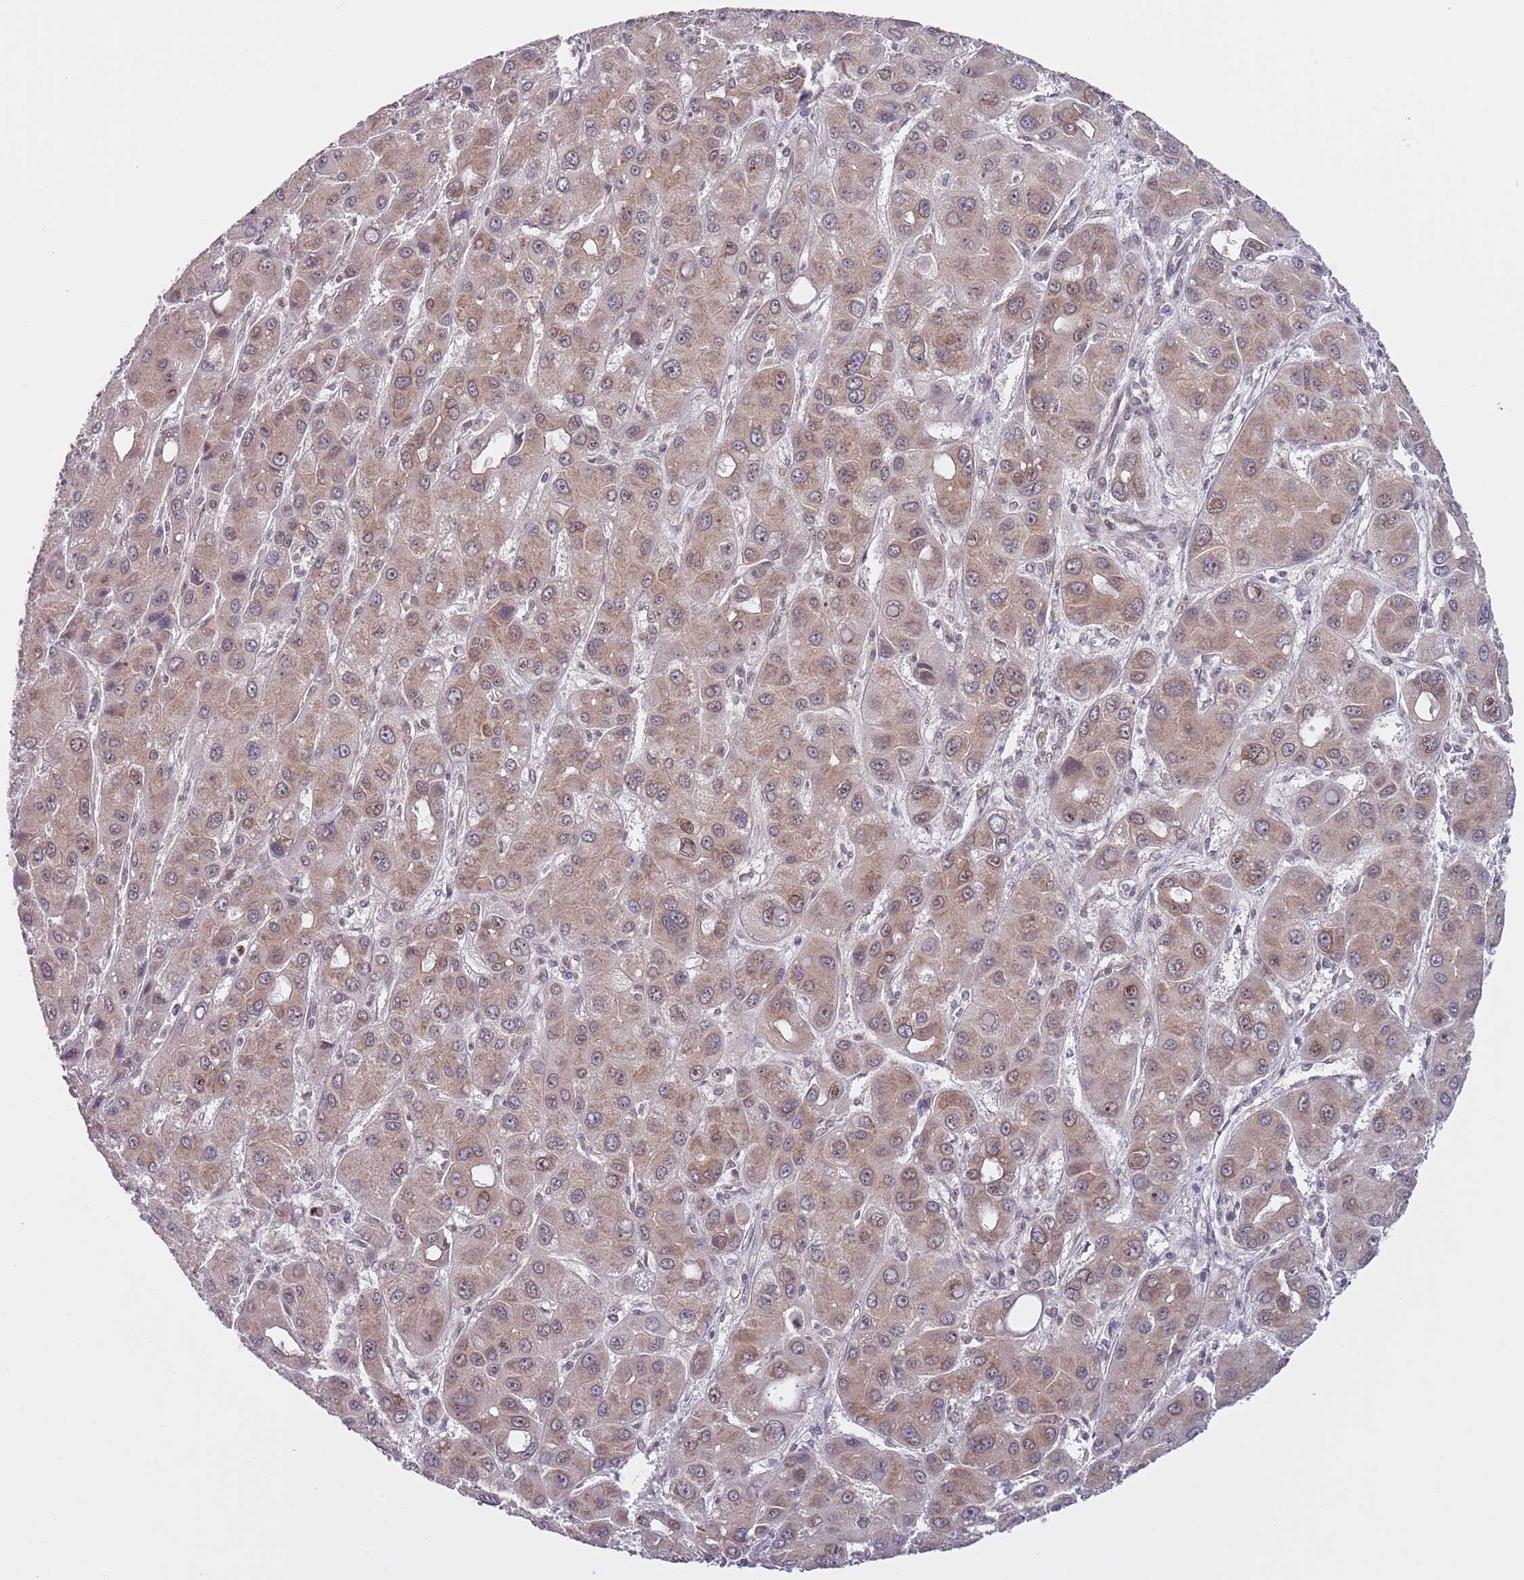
{"staining": {"intensity": "moderate", "quantity": "25%-75%", "location": "cytoplasmic/membranous,nuclear"}, "tissue": "liver cancer", "cell_type": "Tumor cells", "image_type": "cancer", "snomed": [{"axis": "morphology", "description": "Carcinoma, Hepatocellular, NOS"}, {"axis": "topography", "description": "Liver"}], "caption": "Immunohistochemistry (IHC) micrograph of neoplastic tissue: liver cancer stained using immunohistochemistry (IHC) reveals medium levels of moderate protein expression localized specifically in the cytoplasmic/membranous and nuclear of tumor cells, appearing as a cytoplasmic/membranous and nuclear brown color.", "gene": "SLC25A32", "patient": {"sex": "male", "age": 55}}